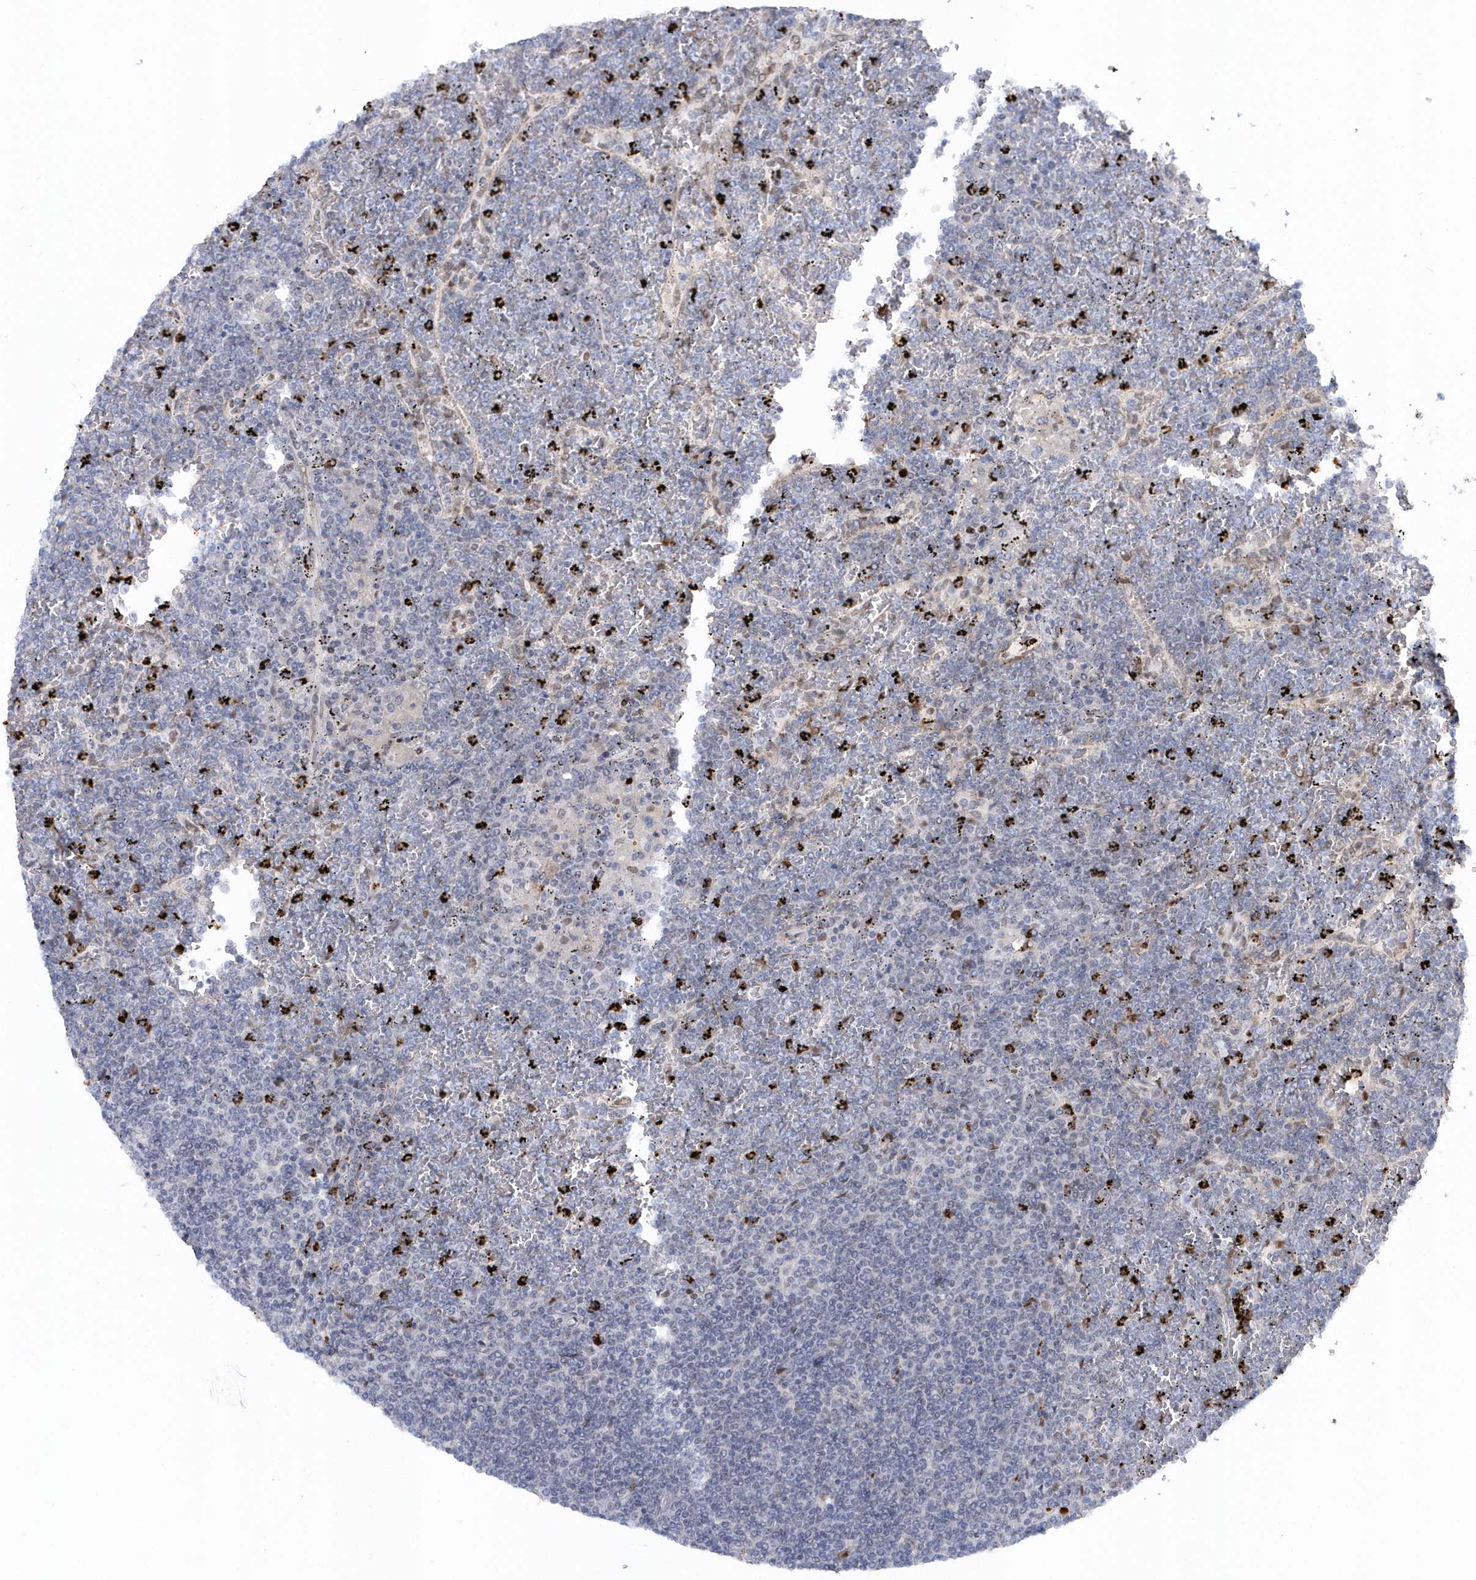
{"staining": {"intensity": "negative", "quantity": "none", "location": "none"}, "tissue": "lymphoma", "cell_type": "Tumor cells", "image_type": "cancer", "snomed": [{"axis": "morphology", "description": "Malignant lymphoma, non-Hodgkin's type, Low grade"}, {"axis": "topography", "description": "Spleen"}], "caption": "This image is of low-grade malignant lymphoma, non-Hodgkin's type stained with IHC to label a protein in brown with the nuclei are counter-stained blue. There is no staining in tumor cells.", "gene": "ASCL4", "patient": {"sex": "female", "age": 19}}